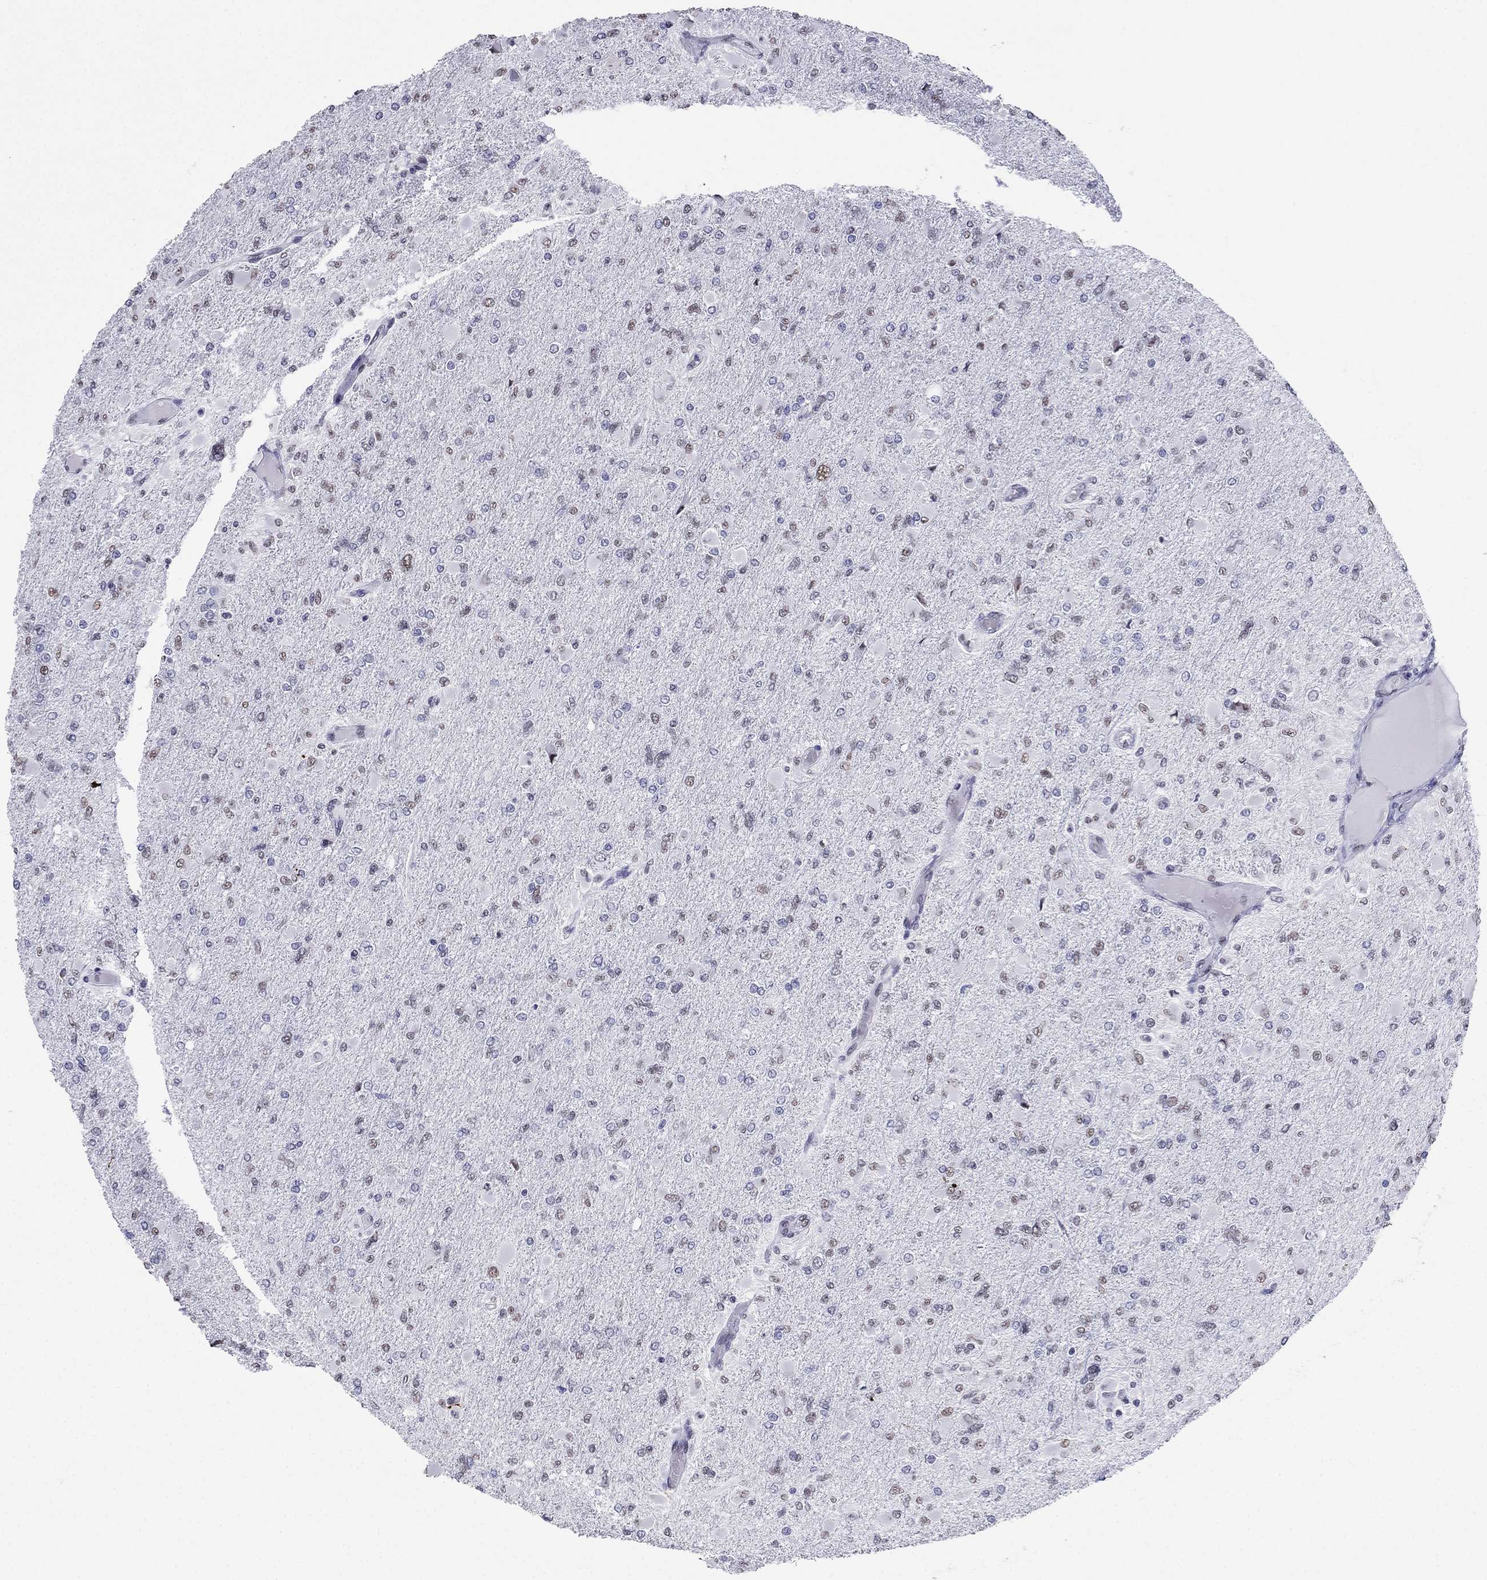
{"staining": {"intensity": "weak", "quantity": "<25%", "location": "nuclear"}, "tissue": "glioma", "cell_type": "Tumor cells", "image_type": "cancer", "snomed": [{"axis": "morphology", "description": "Glioma, malignant, High grade"}, {"axis": "topography", "description": "Cerebral cortex"}], "caption": "Image shows no protein positivity in tumor cells of high-grade glioma (malignant) tissue.", "gene": "PPM1G", "patient": {"sex": "female", "age": 36}}